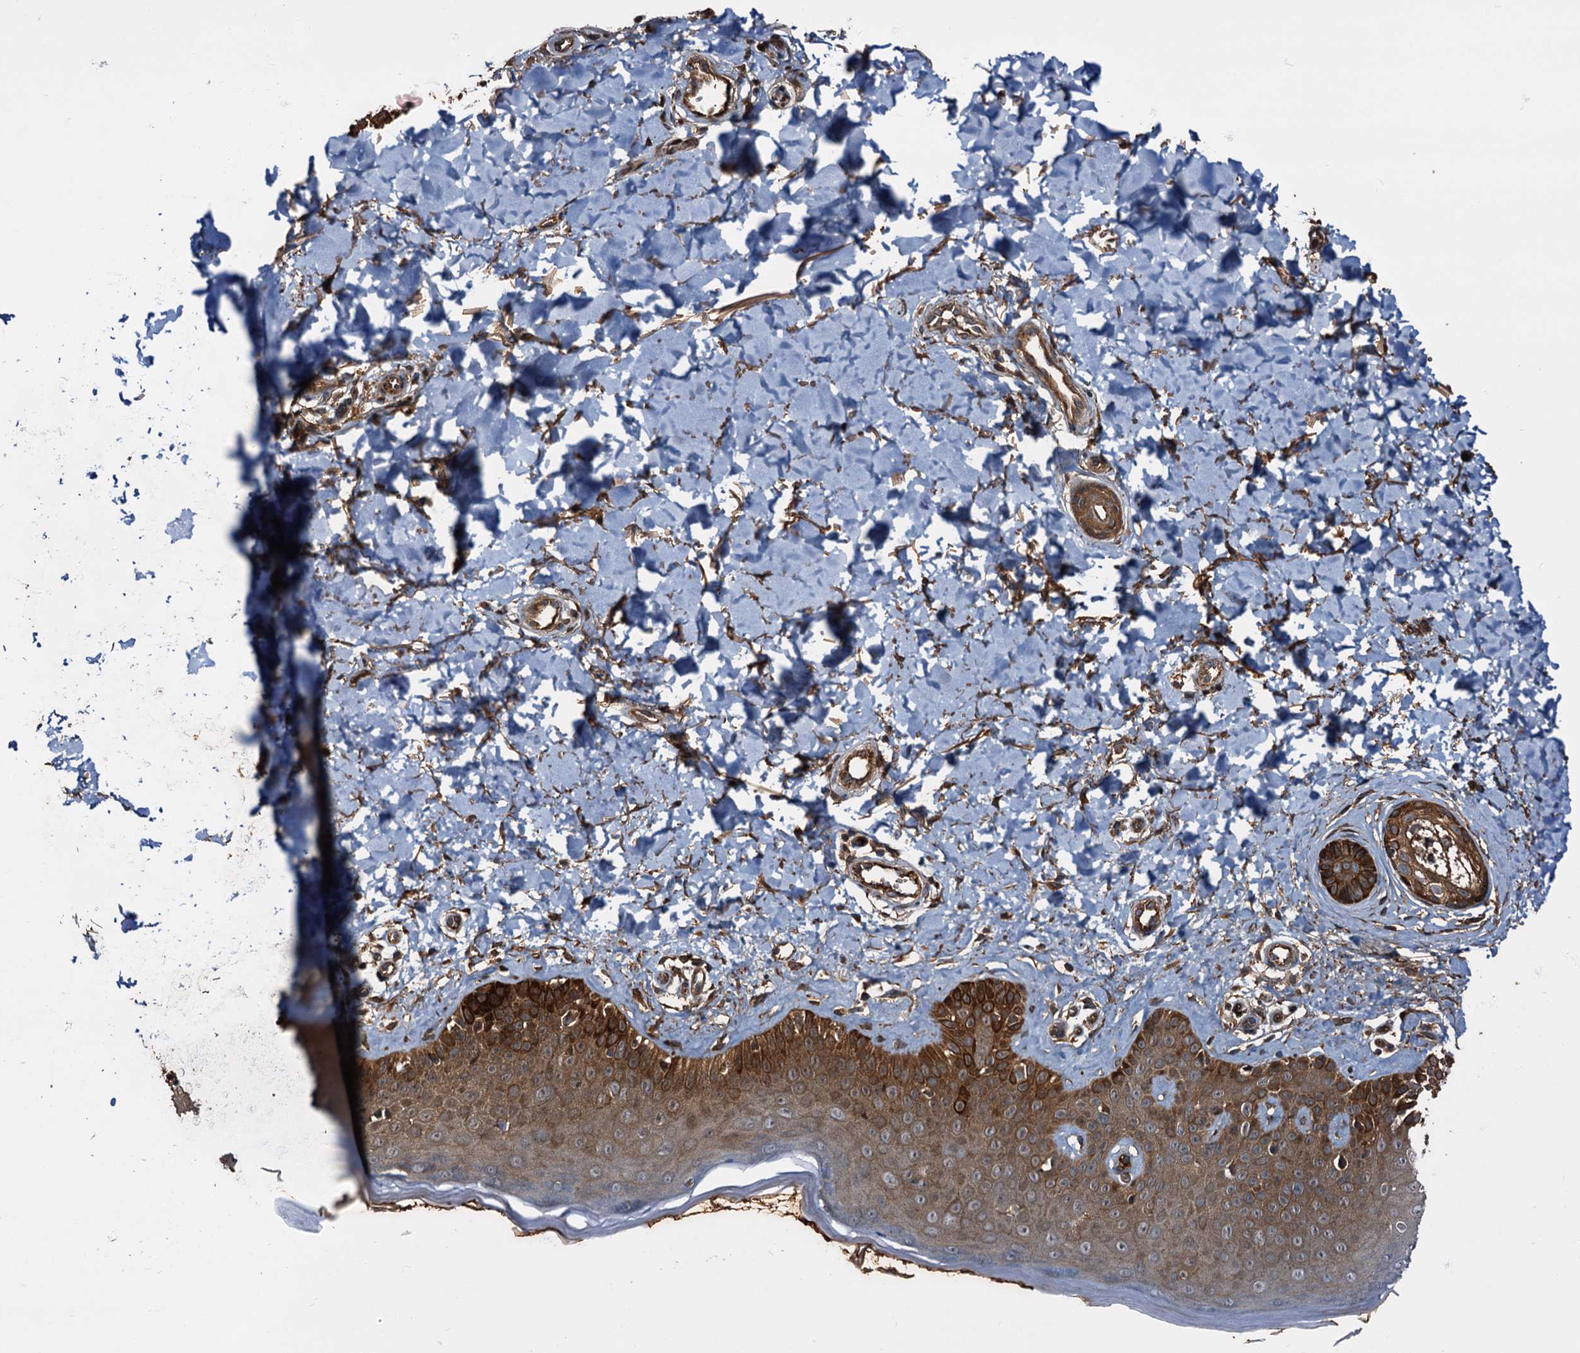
{"staining": {"intensity": "strong", "quantity": ">75%", "location": "cytoplasmic/membranous"}, "tissue": "skin", "cell_type": "Fibroblasts", "image_type": "normal", "snomed": [{"axis": "morphology", "description": "Normal tissue, NOS"}, {"axis": "topography", "description": "Skin"}], "caption": "DAB immunohistochemical staining of unremarkable skin shows strong cytoplasmic/membranous protein staining in approximately >75% of fibroblasts.", "gene": "PEX5", "patient": {"sex": "male", "age": 52}}